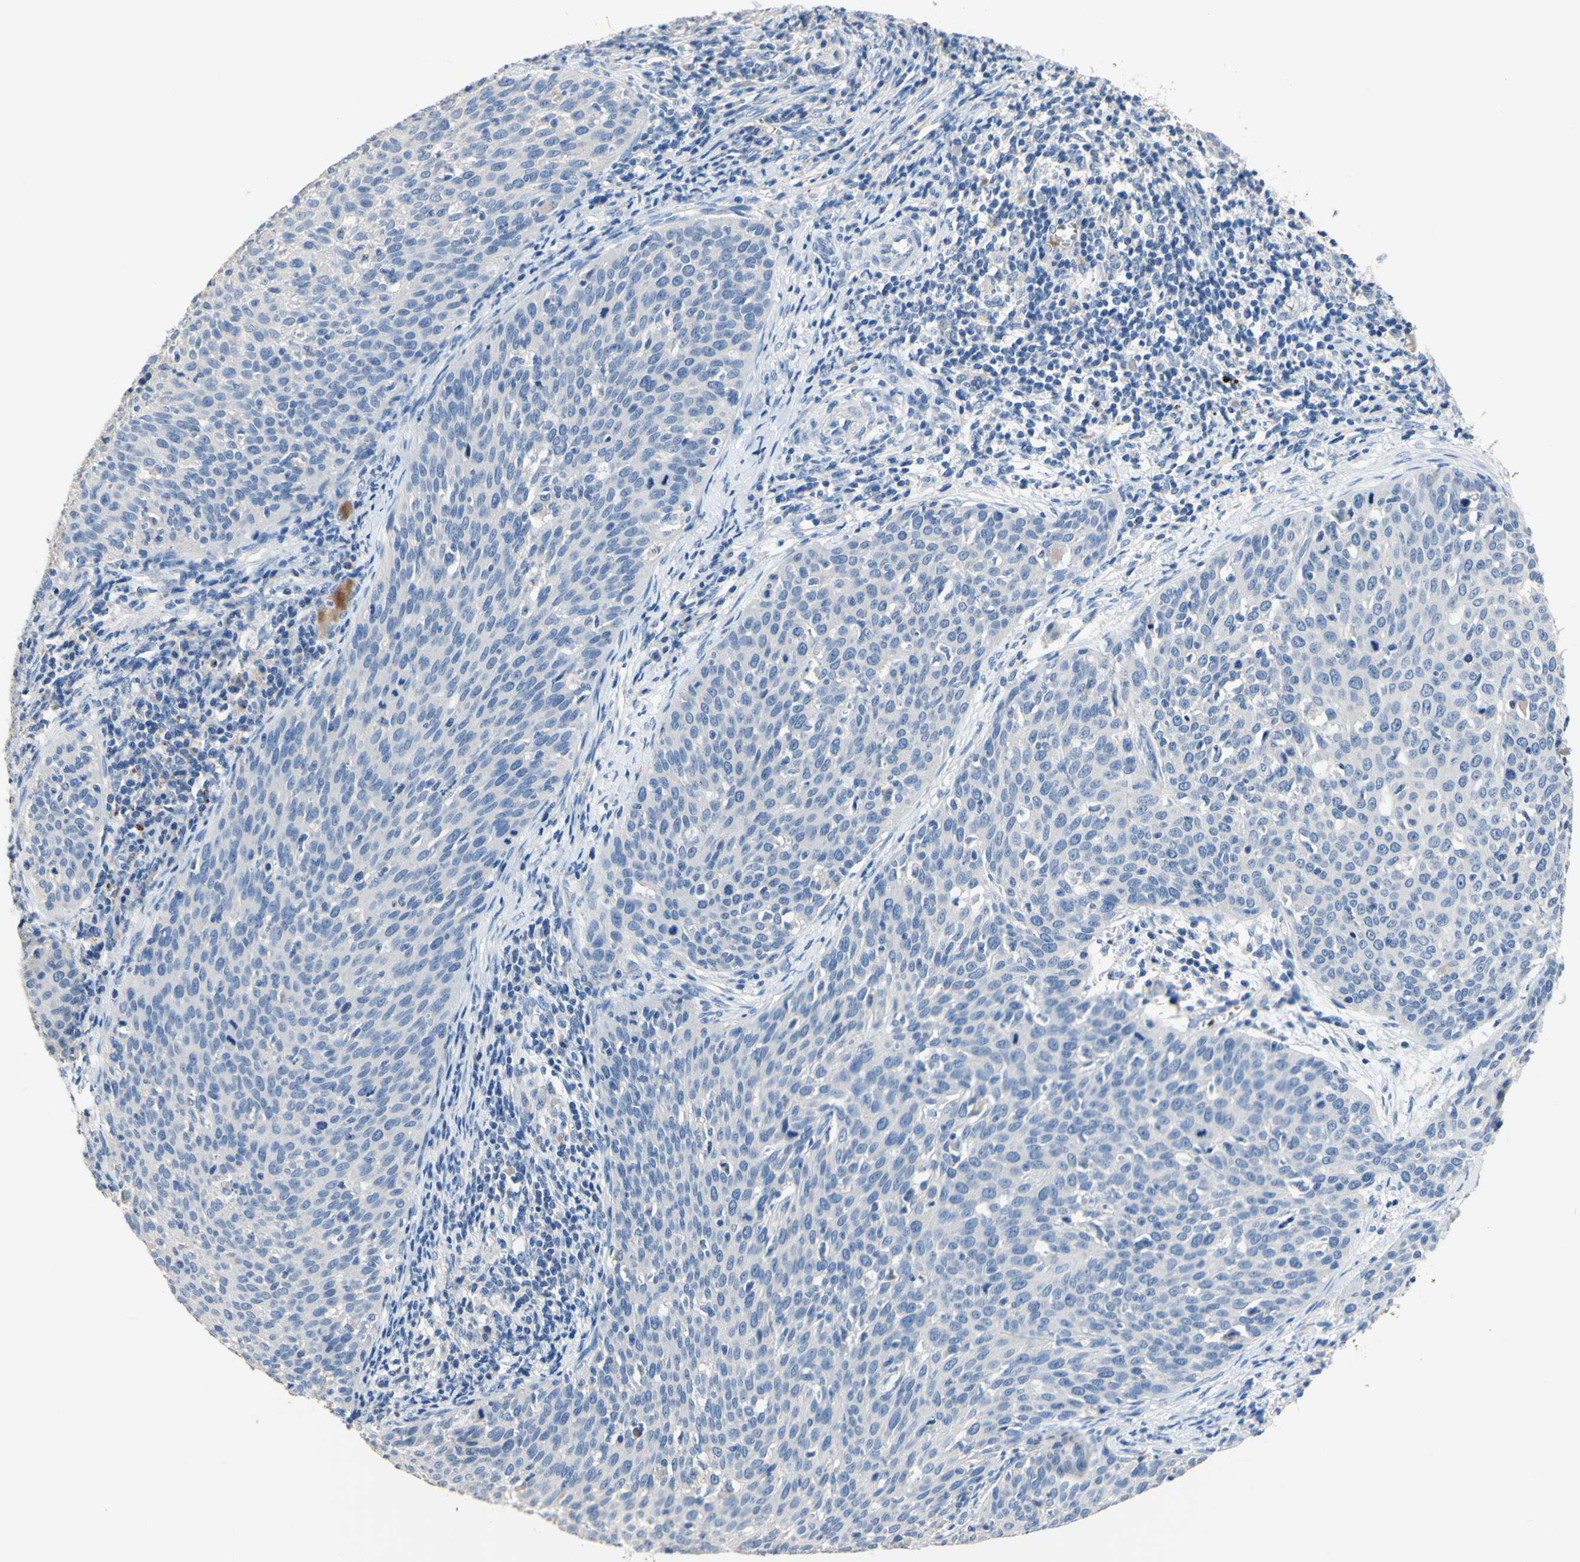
{"staining": {"intensity": "negative", "quantity": "none", "location": "none"}, "tissue": "cervical cancer", "cell_type": "Tumor cells", "image_type": "cancer", "snomed": [{"axis": "morphology", "description": "Squamous cell carcinoma, NOS"}, {"axis": "topography", "description": "Cervix"}], "caption": "Immunohistochemical staining of cervical squamous cell carcinoma displays no significant staining in tumor cells.", "gene": "CDON", "patient": {"sex": "female", "age": 38}}